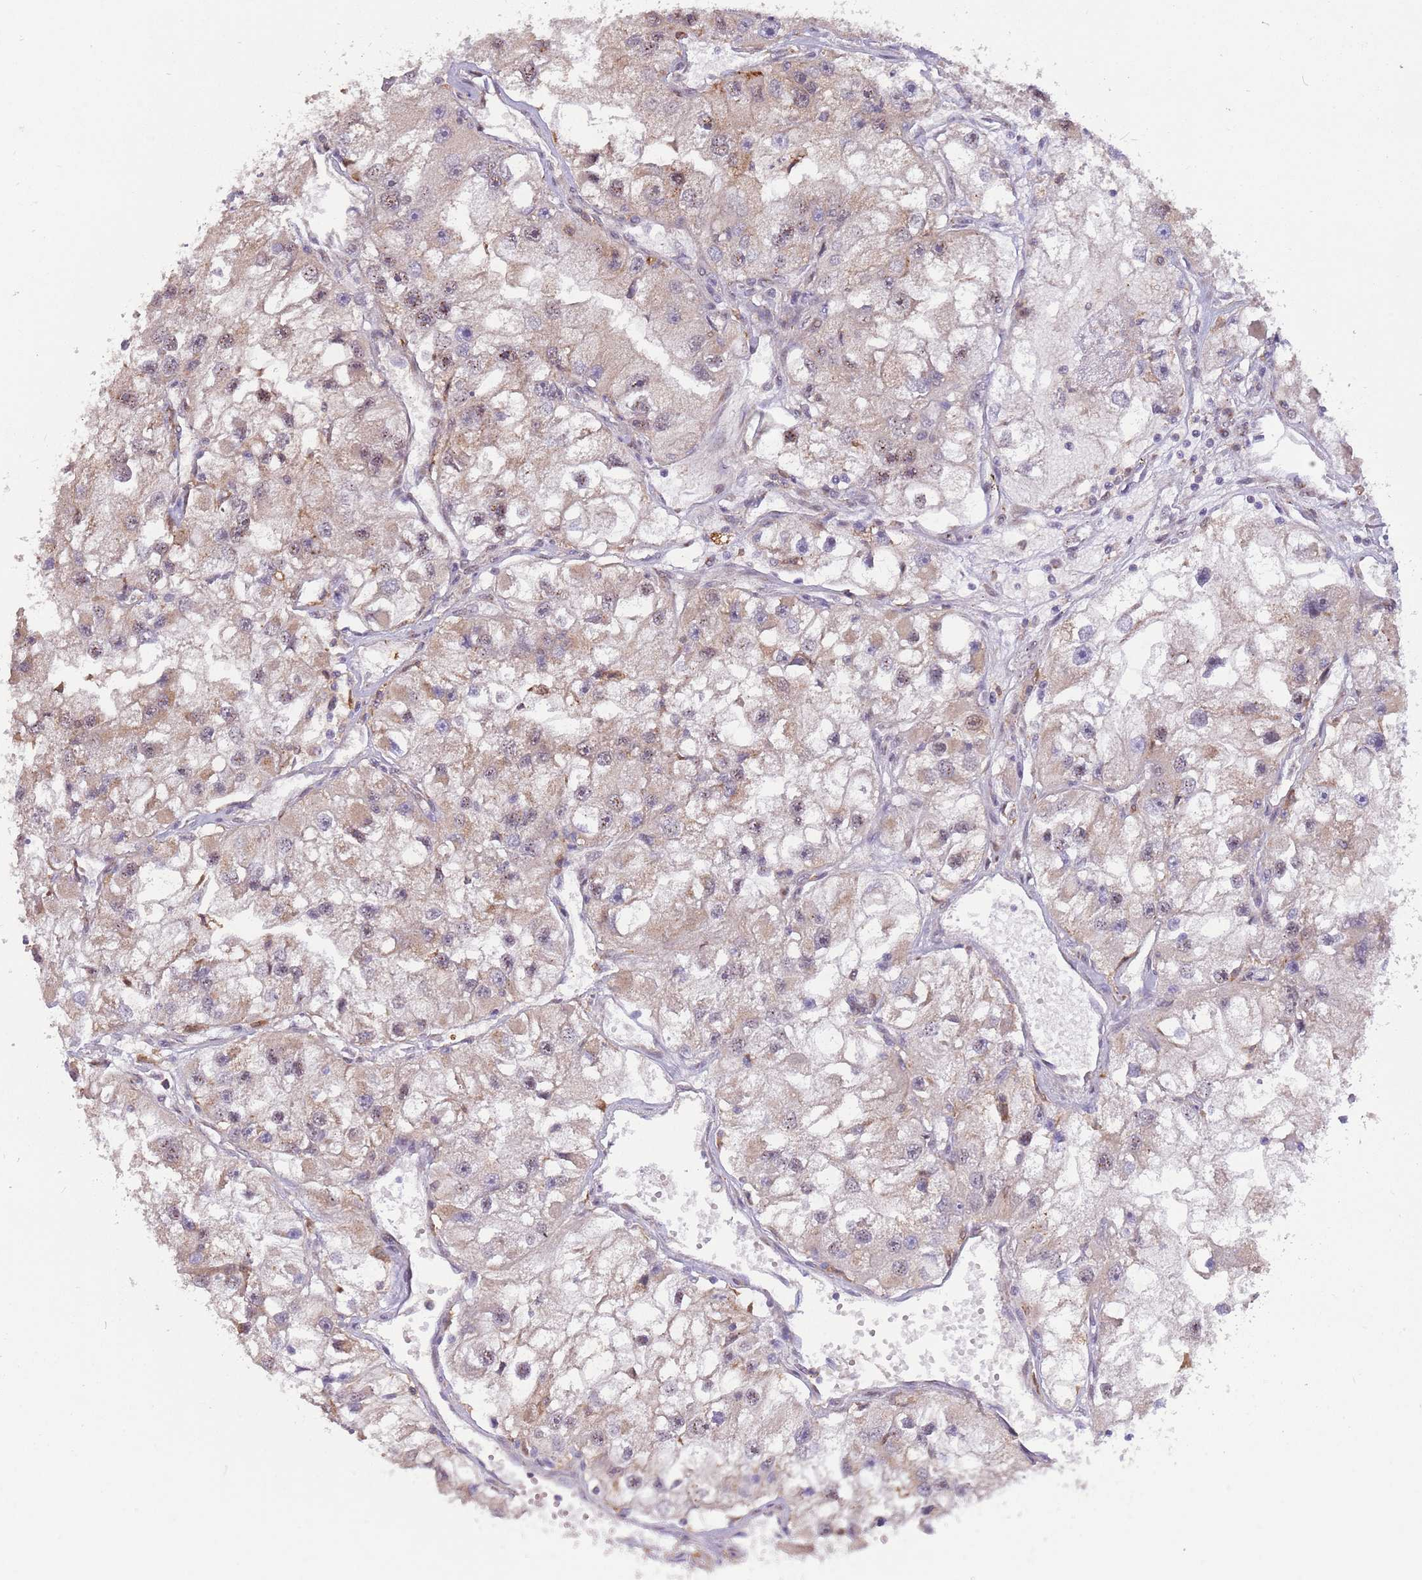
{"staining": {"intensity": "weak", "quantity": "25%-75%", "location": "cytoplasmic/membranous,nuclear"}, "tissue": "renal cancer", "cell_type": "Tumor cells", "image_type": "cancer", "snomed": [{"axis": "morphology", "description": "Adenocarcinoma, NOS"}, {"axis": "topography", "description": "Kidney"}], "caption": "A brown stain labels weak cytoplasmic/membranous and nuclear staining of a protein in adenocarcinoma (renal) tumor cells. Immunohistochemistry stains the protein of interest in brown and the nuclei are stained blue.", "gene": "CCNJL", "patient": {"sex": "male", "age": 63}}